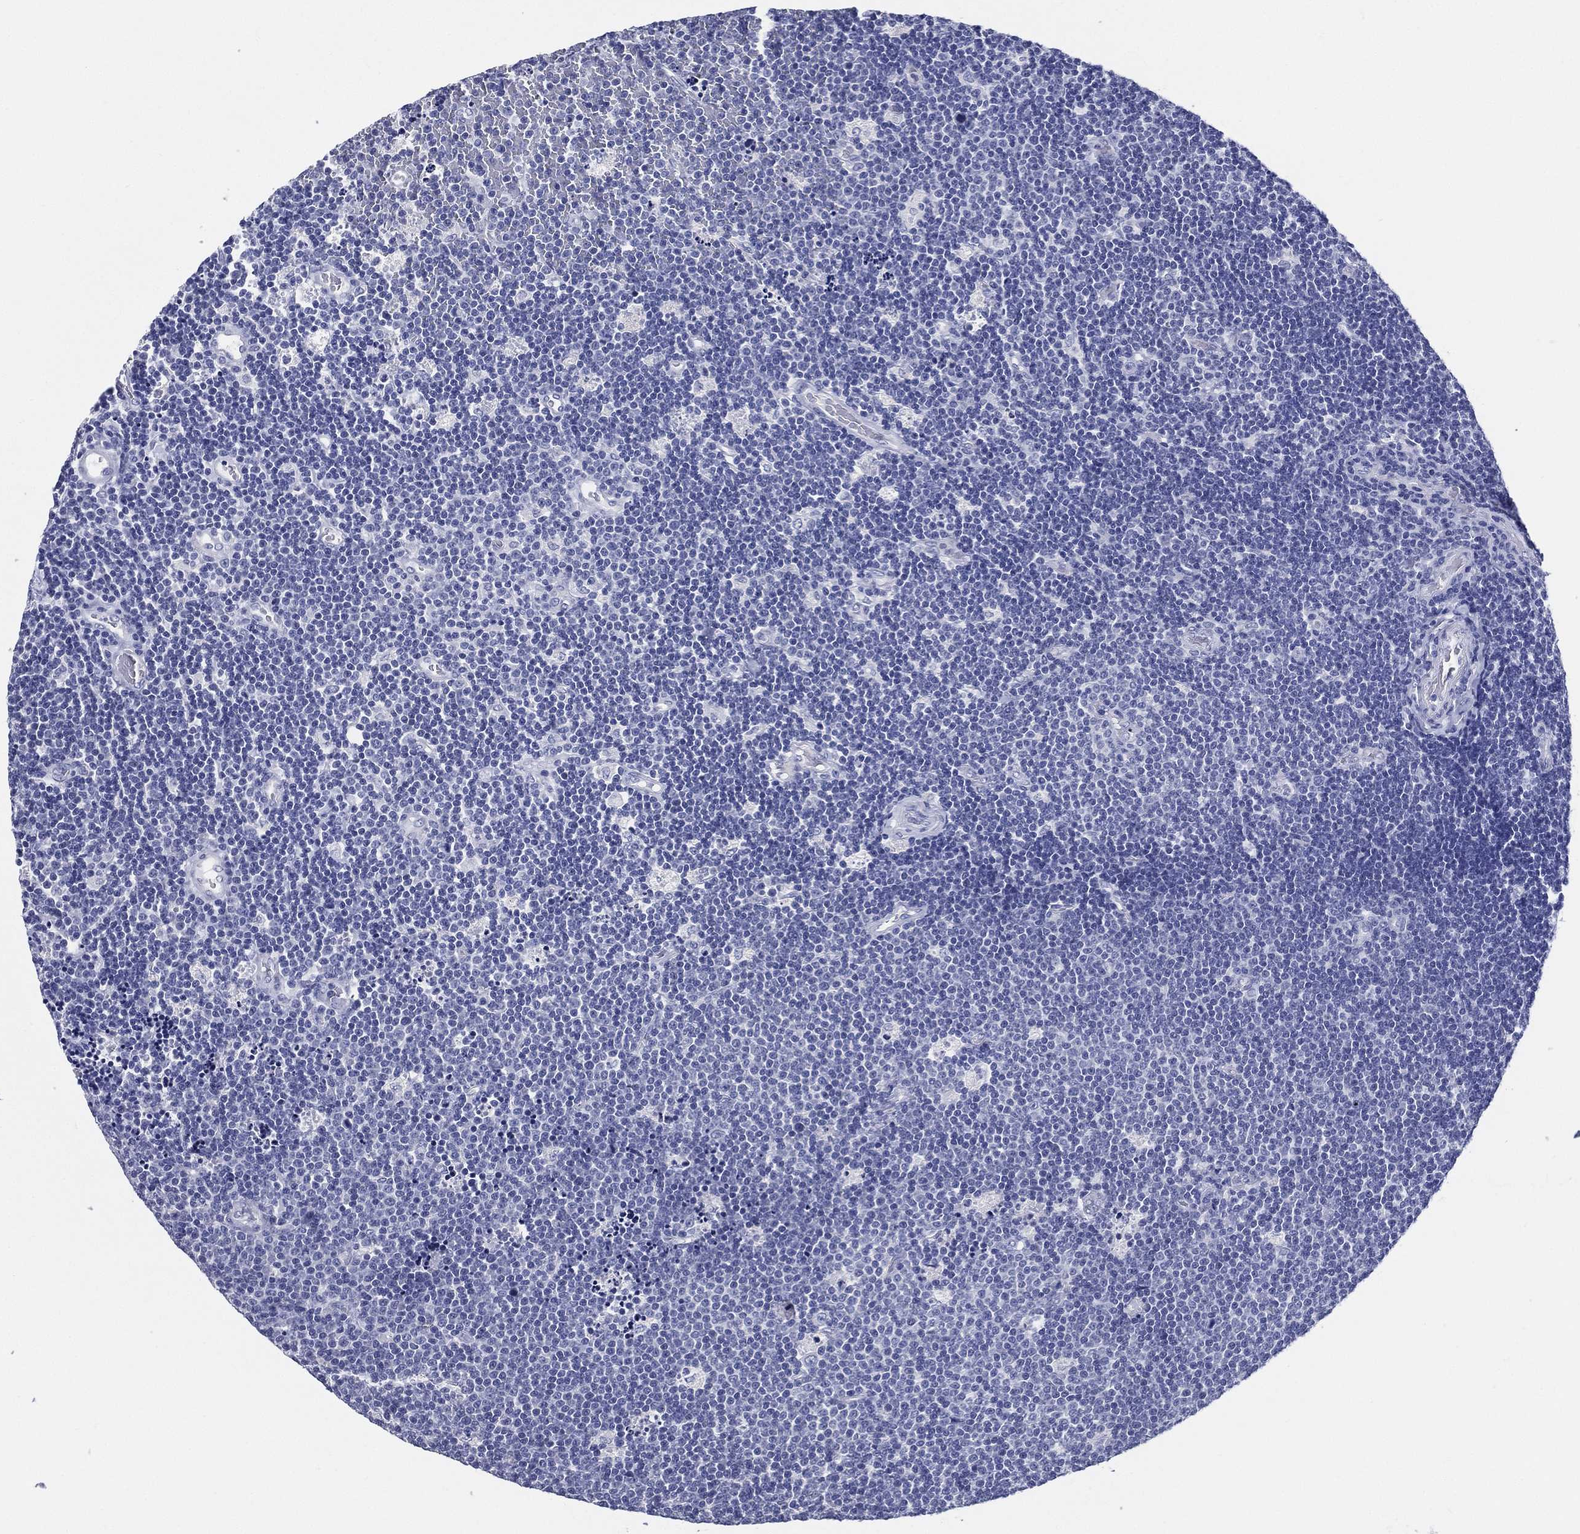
{"staining": {"intensity": "negative", "quantity": "none", "location": "none"}, "tissue": "lymphoma", "cell_type": "Tumor cells", "image_type": "cancer", "snomed": [{"axis": "morphology", "description": "Malignant lymphoma, non-Hodgkin's type, Low grade"}, {"axis": "topography", "description": "Brain"}], "caption": "A histopathology image of malignant lymphoma, non-Hodgkin's type (low-grade) stained for a protein reveals no brown staining in tumor cells.", "gene": "TFAP2A", "patient": {"sex": "female", "age": 66}}